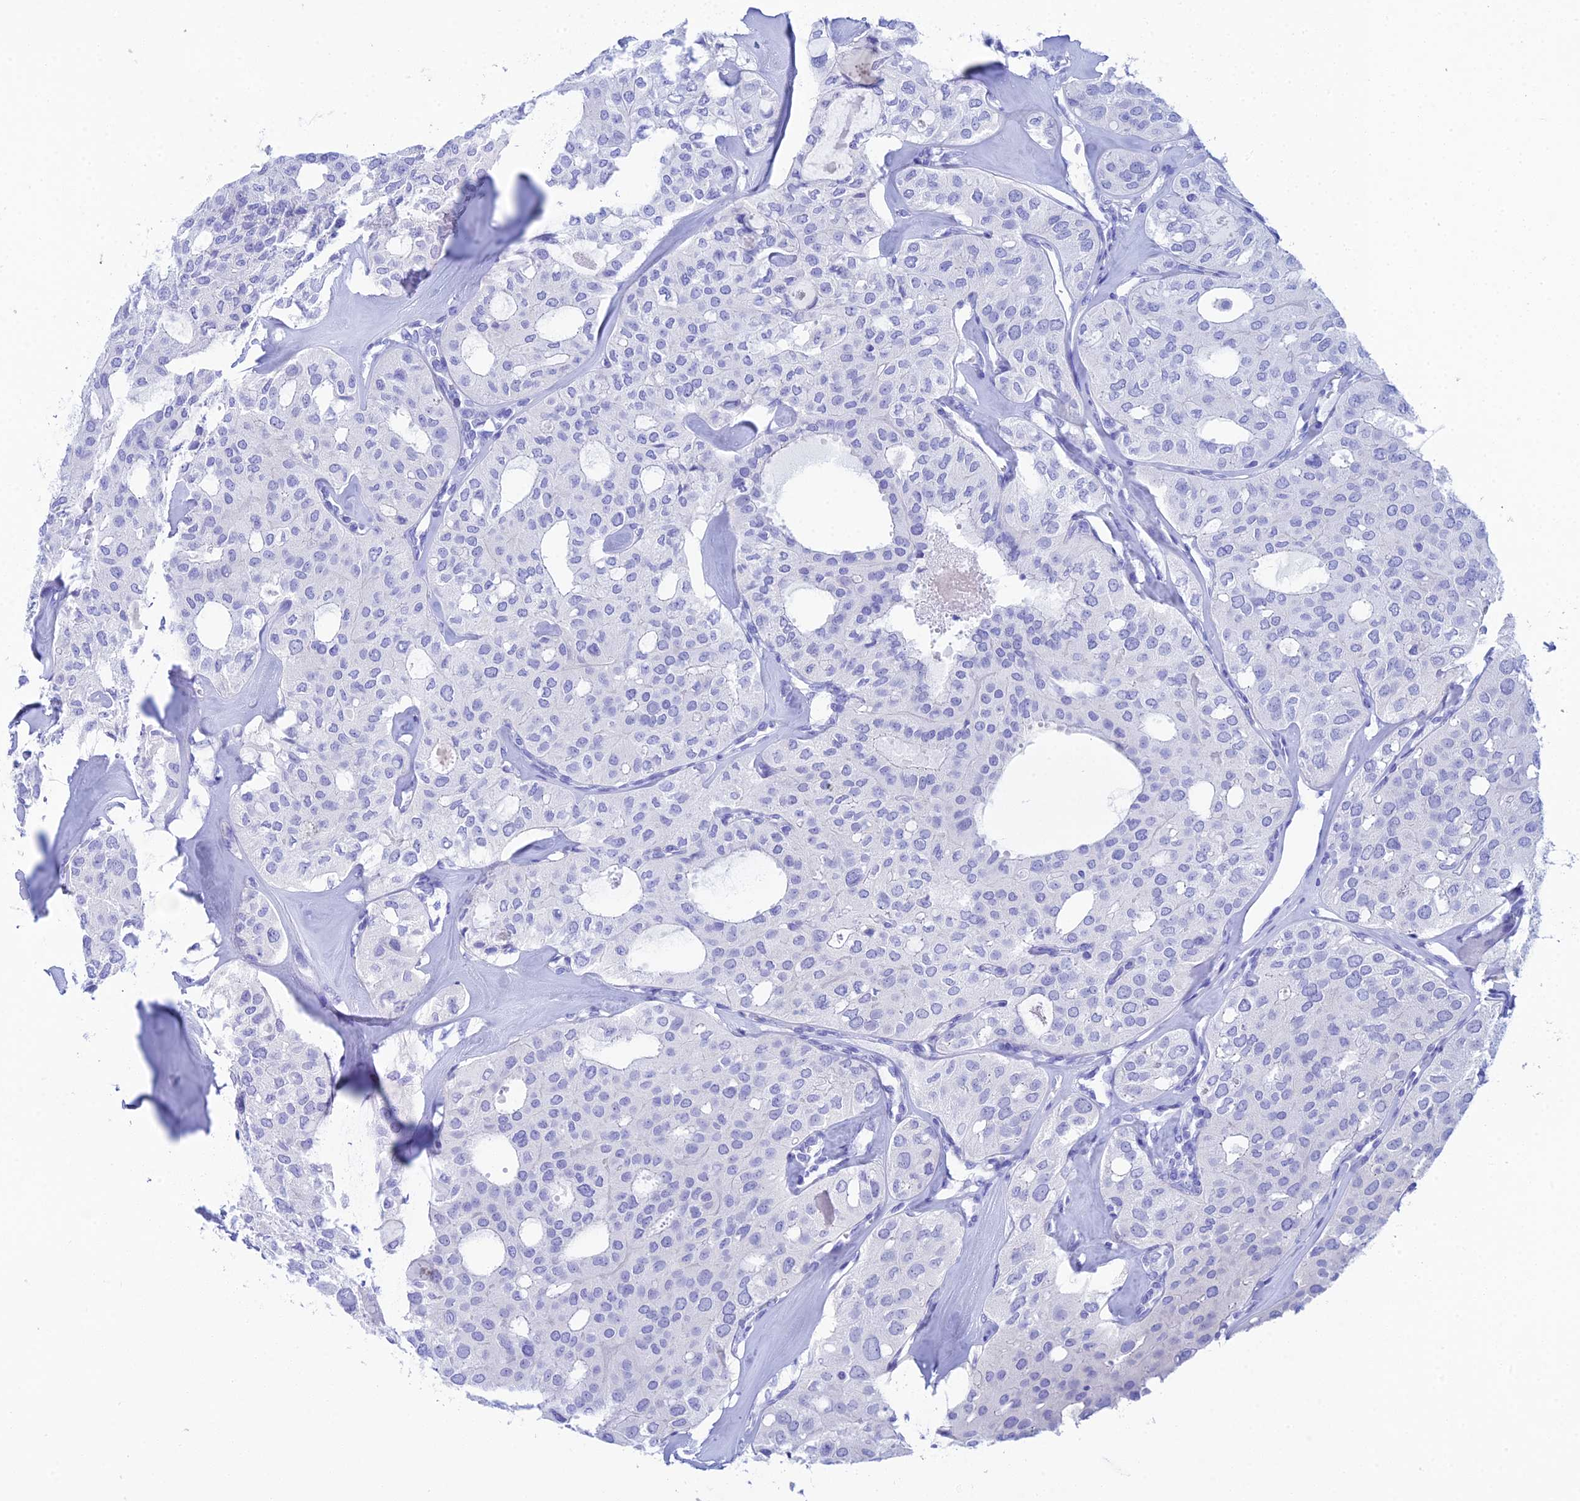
{"staining": {"intensity": "negative", "quantity": "none", "location": "none"}, "tissue": "thyroid cancer", "cell_type": "Tumor cells", "image_type": "cancer", "snomed": [{"axis": "morphology", "description": "Follicular adenoma carcinoma, NOS"}, {"axis": "topography", "description": "Thyroid gland"}], "caption": "An image of thyroid cancer (follicular adenoma carcinoma) stained for a protein shows no brown staining in tumor cells.", "gene": "REG1A", "patient": {"sex": "male", "age": 75}}